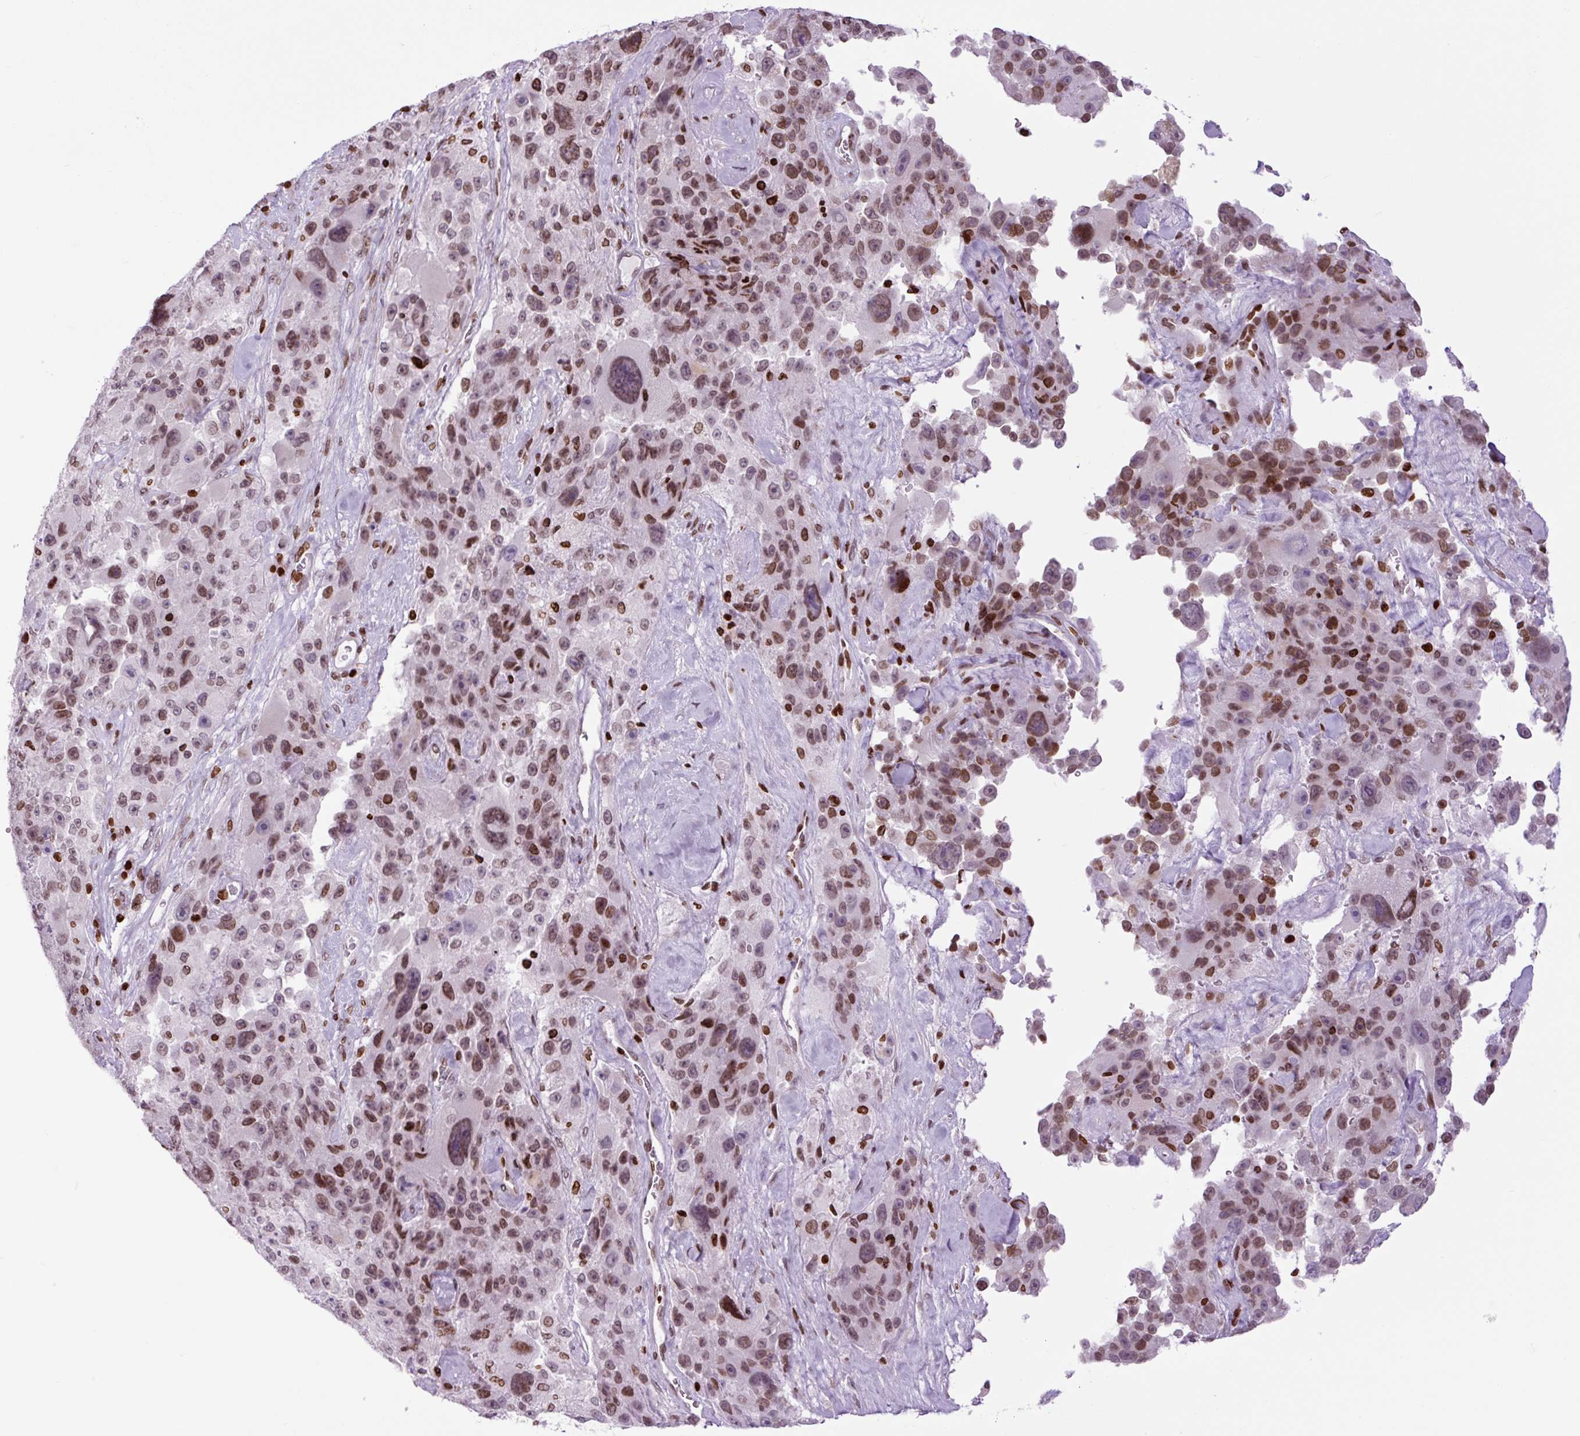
{"staining": {"intensity": "moderate", "quantity": ">75%", "location": "nuclear"}, "tissue": "melanoma", "cell_type": "Tumor cells", "image_type": "cancer", "snomed": [{"axis": "morphology", "description": "Malignant melanoma, Metastatic site"}, {"axis": "topography", "description": "Lymph node"}], "caption": "A brown stain labels moderate nuclear positivity of a protein in human melanoma tumor cells.", "gene": "H1-3", "patient": {"sex": "male", "age": 62}}